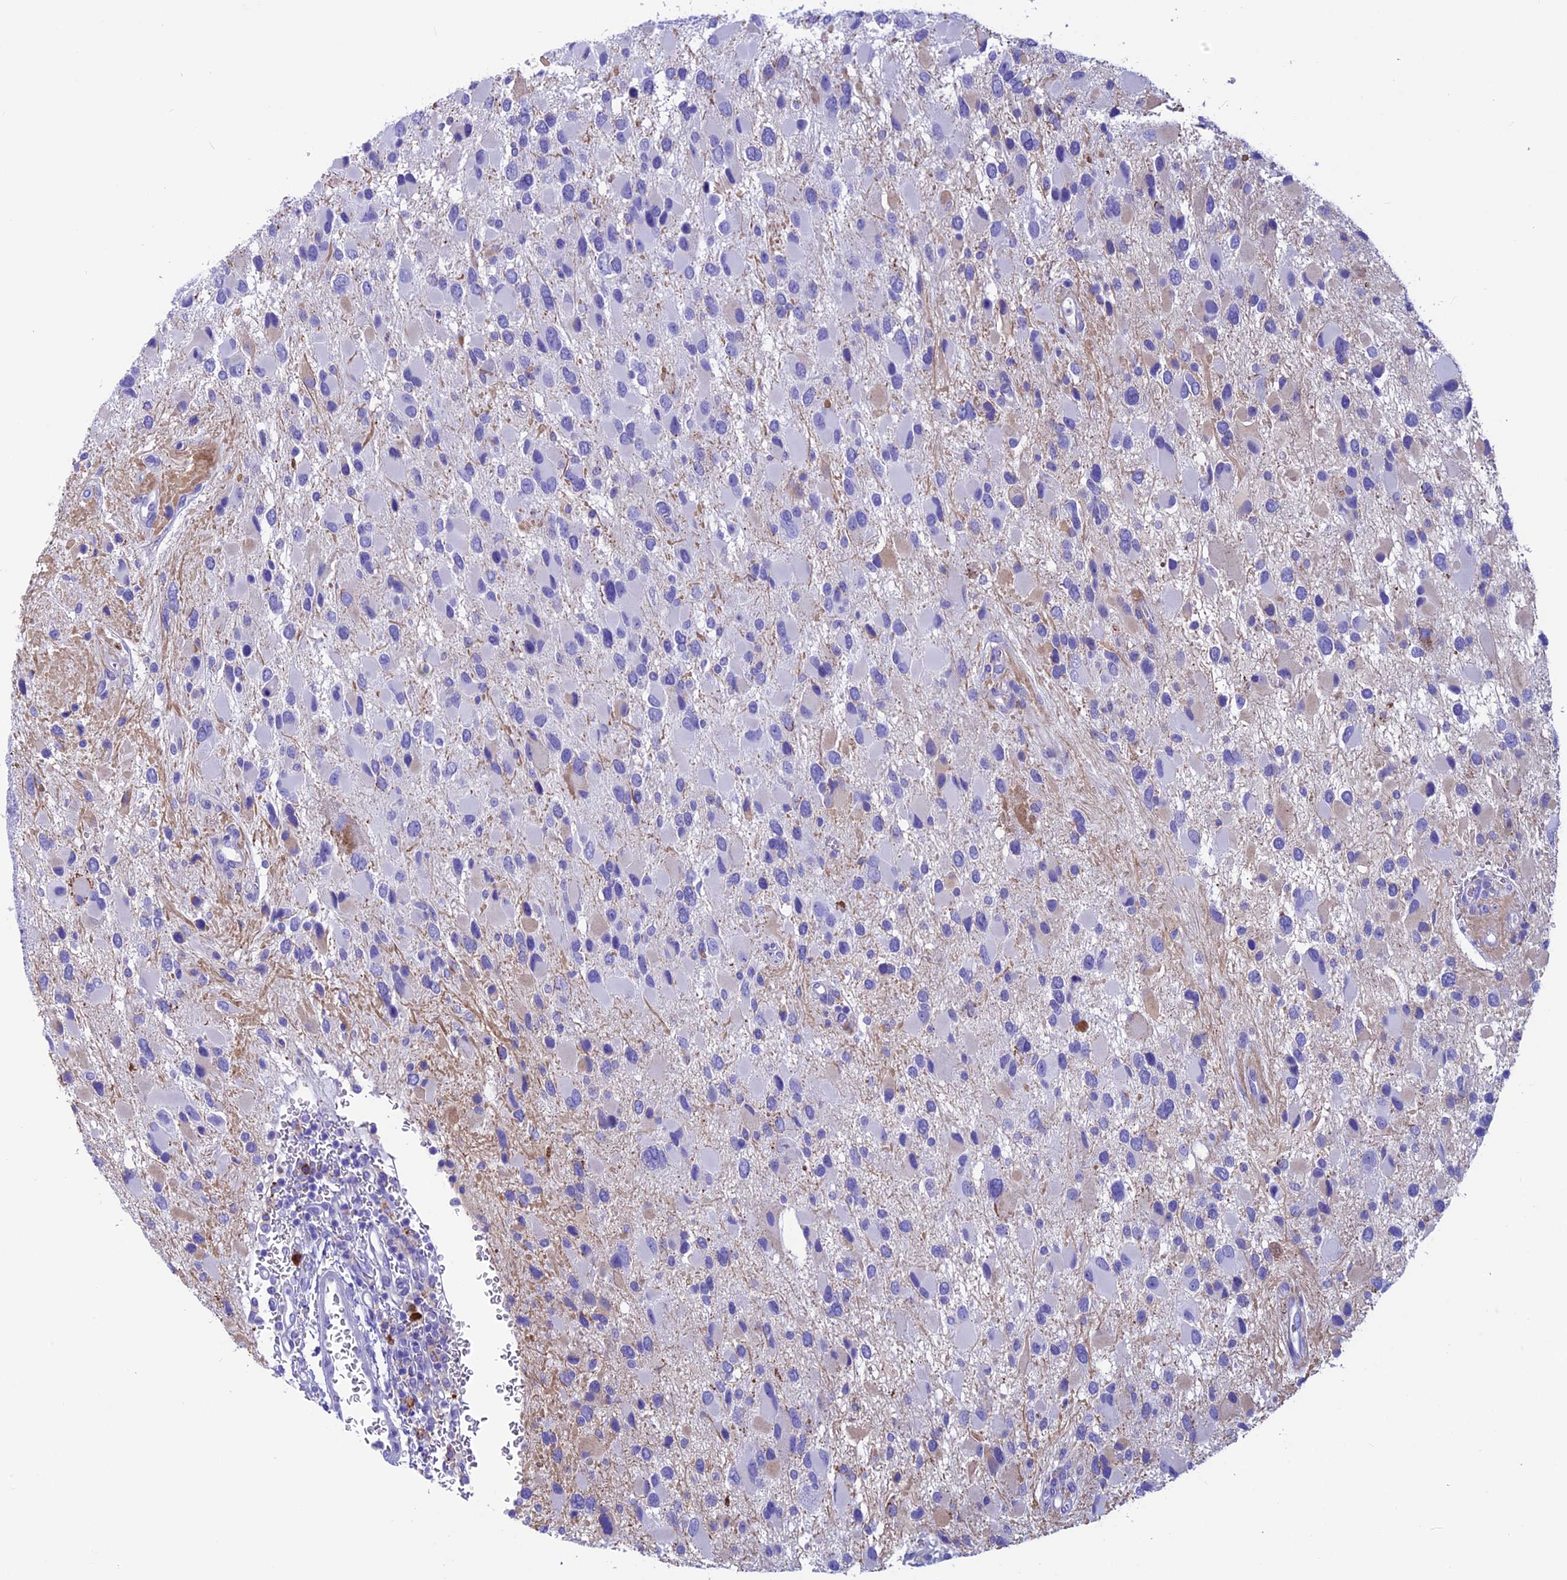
{"staining": {"intensity": "negative", "quantity": "none", "location": "none"}, "tissue": "glioma", "cell_type": "Tumor cells", "image_type": "cancer", "snomed": [{"axis": "morphology", "description": "Glioma, malignant, High grade"}, {"axis": "topography", "description": "Brain"}], "caption": "An IHC micrograph of malignant glioma (high-grade) is shown. There is no staining in tumor cells of malignant glioma (high-grade).", "gene": "IGSF6", "patient": {"sex": "male", "age": 53}}